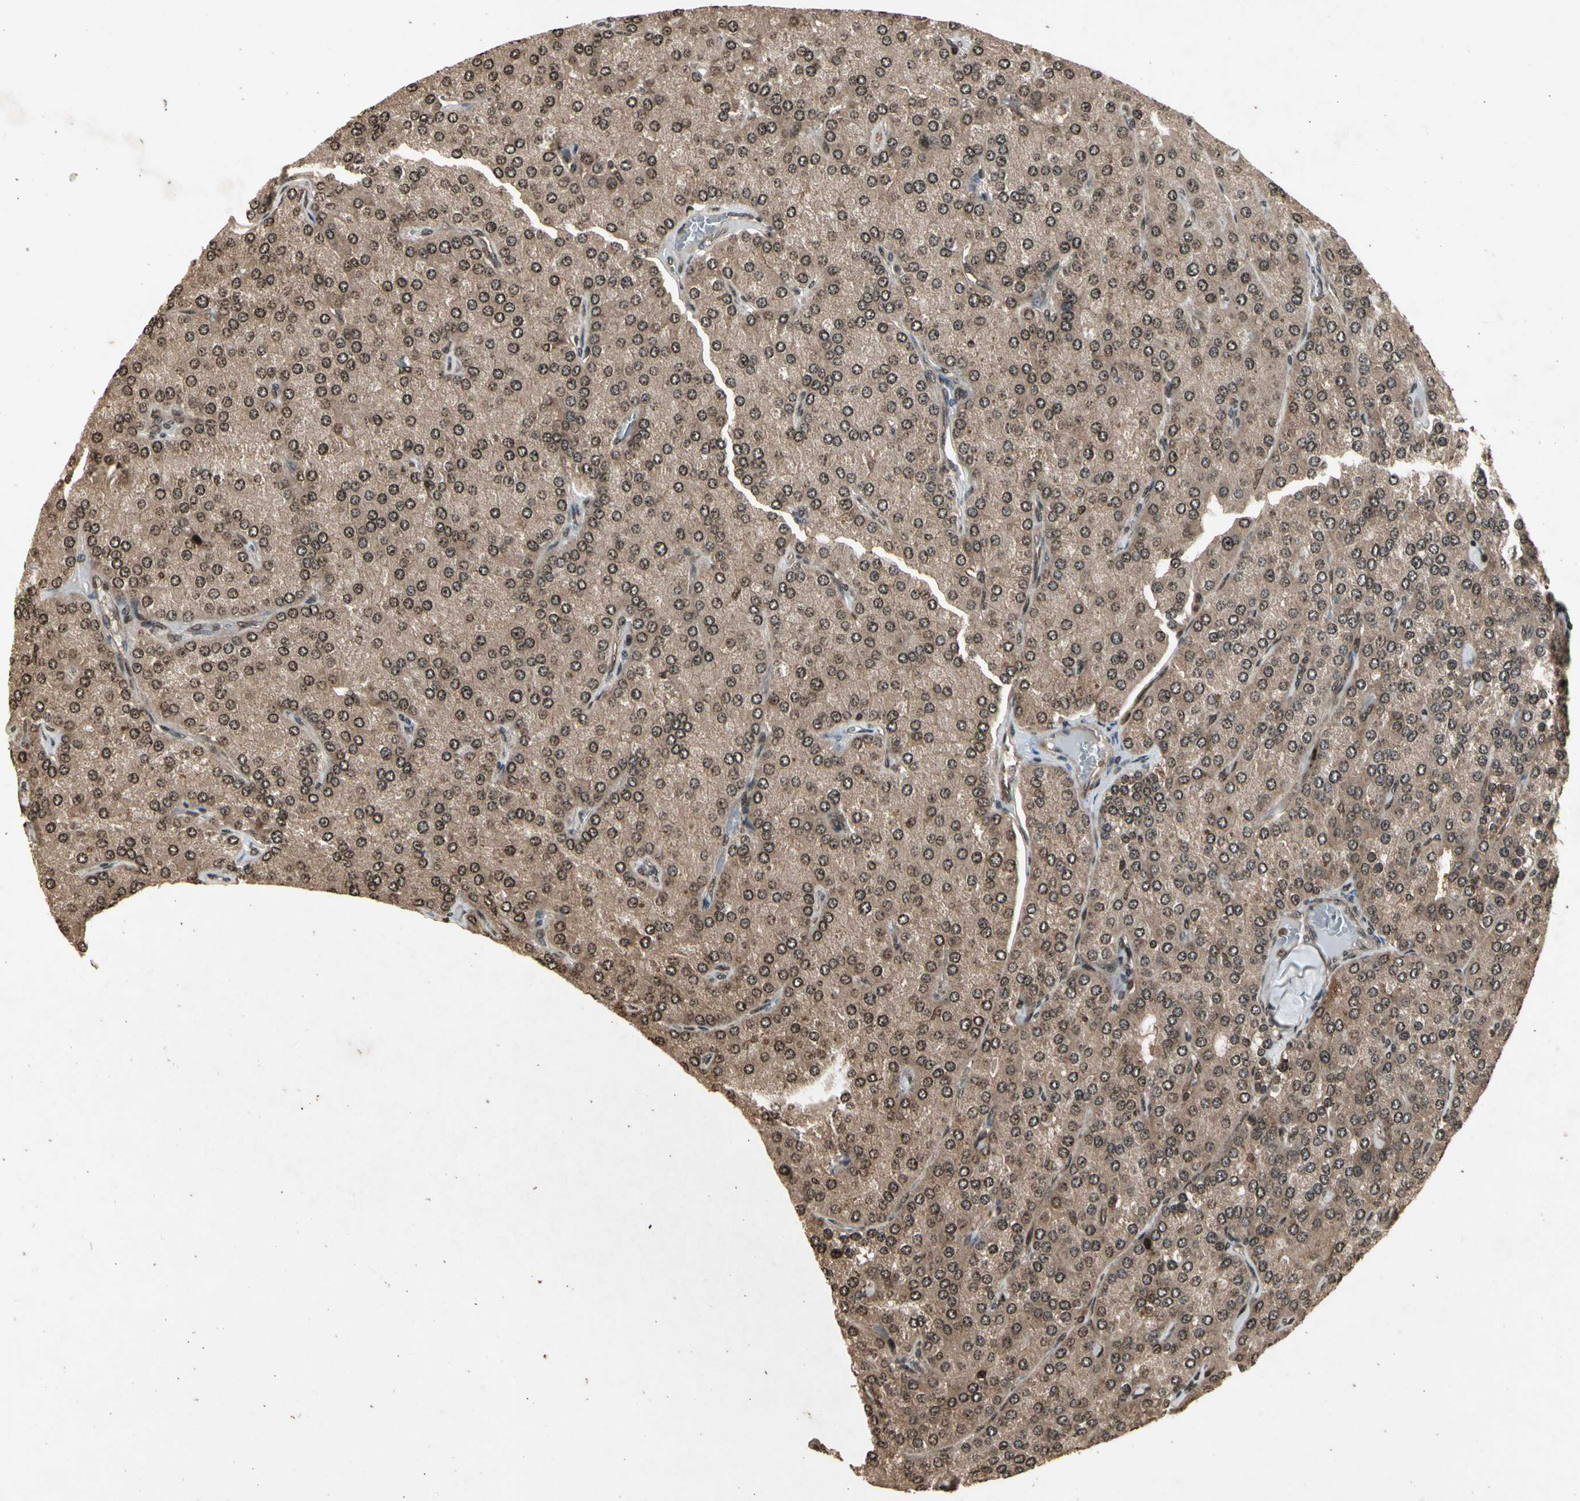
{"staining": {"intensity": "strong", "quantity": ">75%", "location": "cytoplasmic/membranous,nuclear"}, "tissue": "parathyroid gland", "cell_type": "Glandular cells", "image_type": "normal", "snomed": [{"axis": "morphology", "description": "Normal tissue, NOS"}, {"axis": "morphology", "description": "Adenoma, NOS"}, {"axis": "topography", "description": "Parathyroid gland"}], "caption": "This is a micrograph of immunohistochemistry staining of unremarkable parathyroid gland, which shows strong positivity in the cytoplasmic/membranous,nuclear of glandular cells.", "gene": "GLRX", "patient": {"sex": "female", "age": 86}}